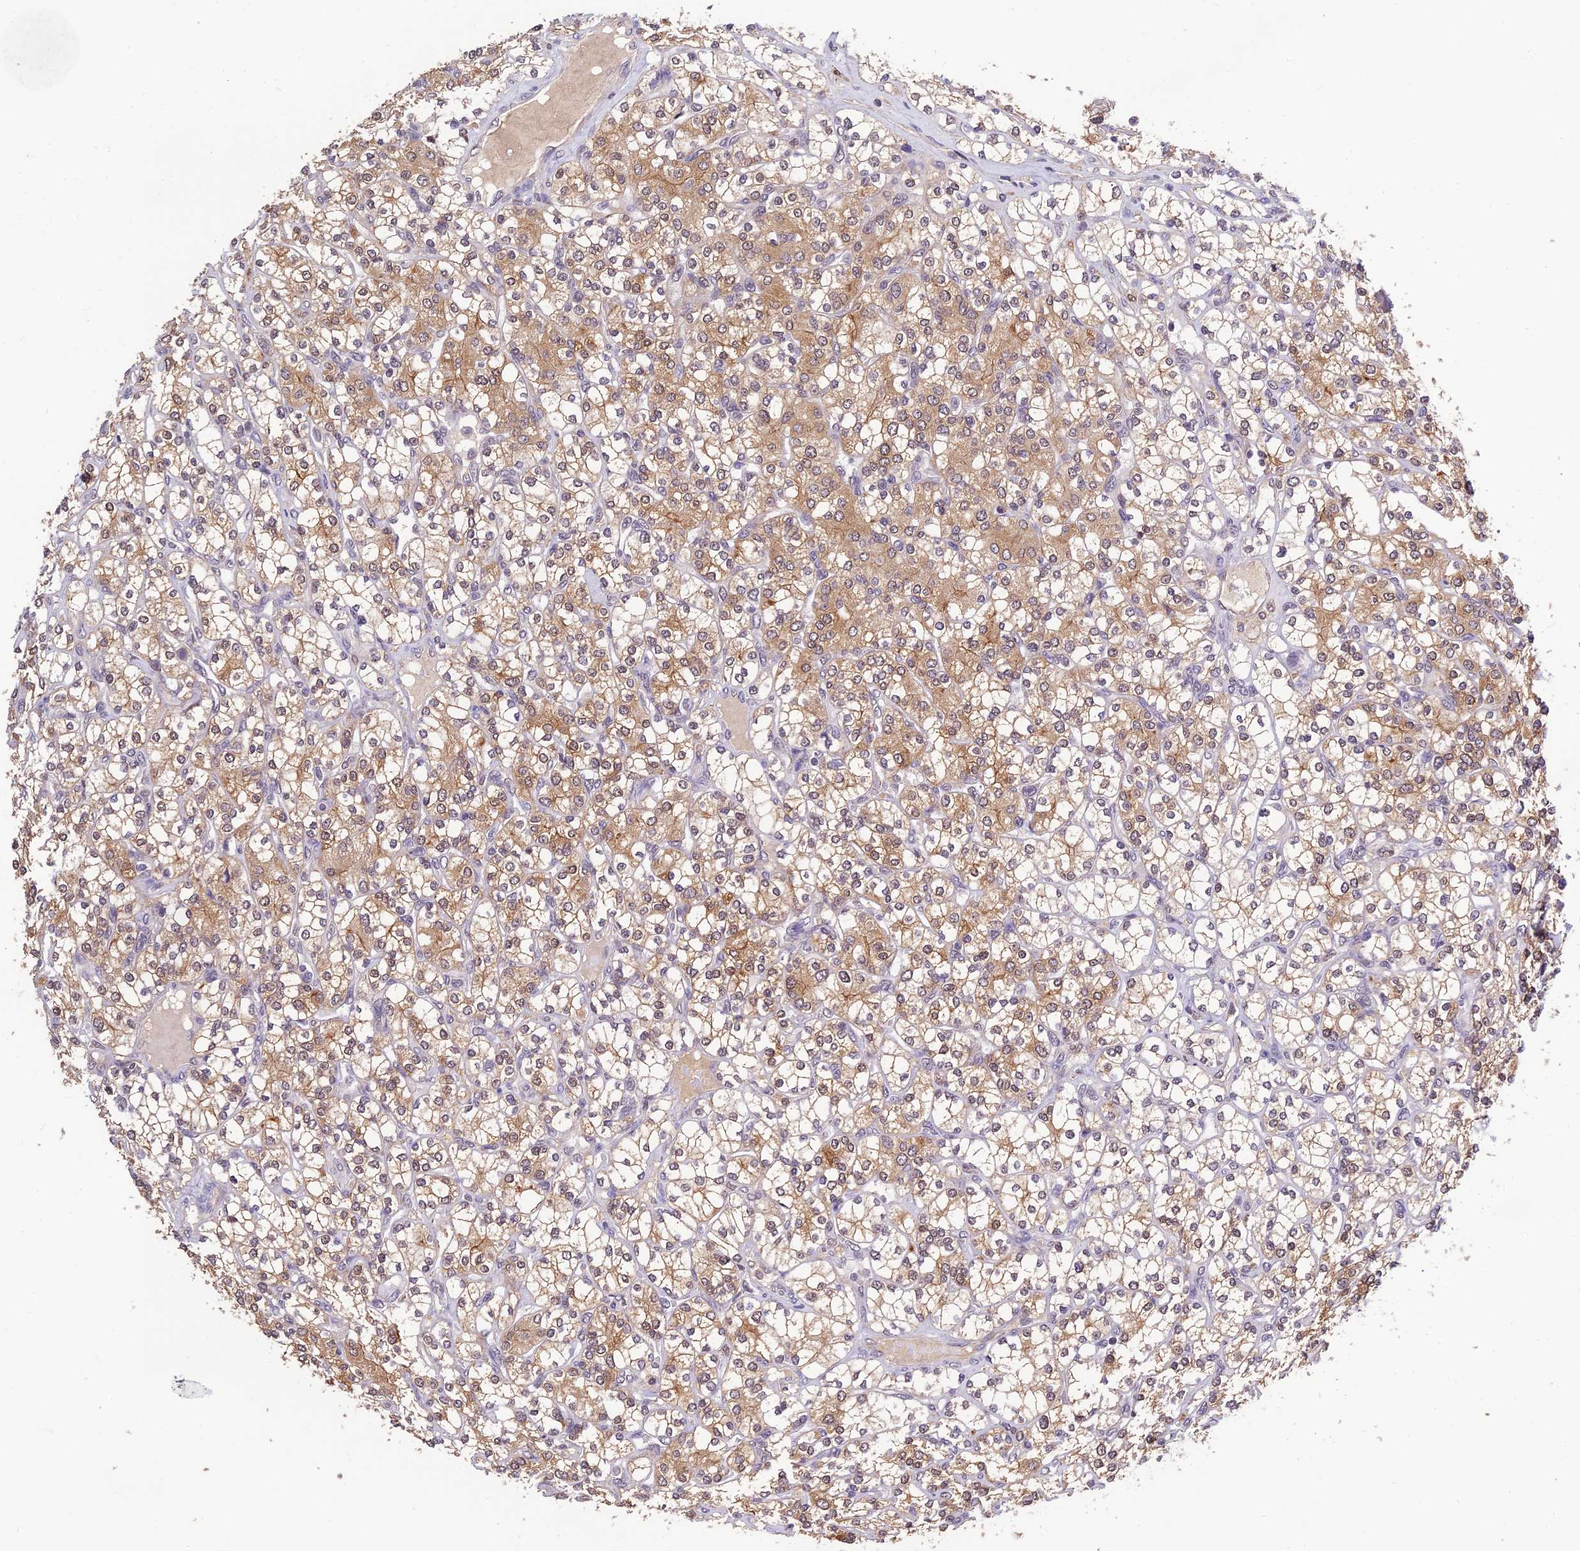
{"staining": {"intensity": "moderate", "quantity": ">75%", "location": "cytoplasmic/membranous"}, "tissue": "renal cancer", "cell_type": "Tumor cells", "image_type": "cancer", "snomed": [{"axis": "morphology", "description": "Adenocarcinoma, NOS"}, {"axis": "topography", "description": "Kidney"}], "caption": "Immunohistochemical staining of human renal cancer (adenocarcinoma) demonstrates medium levels of moderate cytoplasmic/membranous protein expression in approximately >75% of tumor cells.", "gene": "MNS1", "patient": {"sex": "male", "age": 77}}